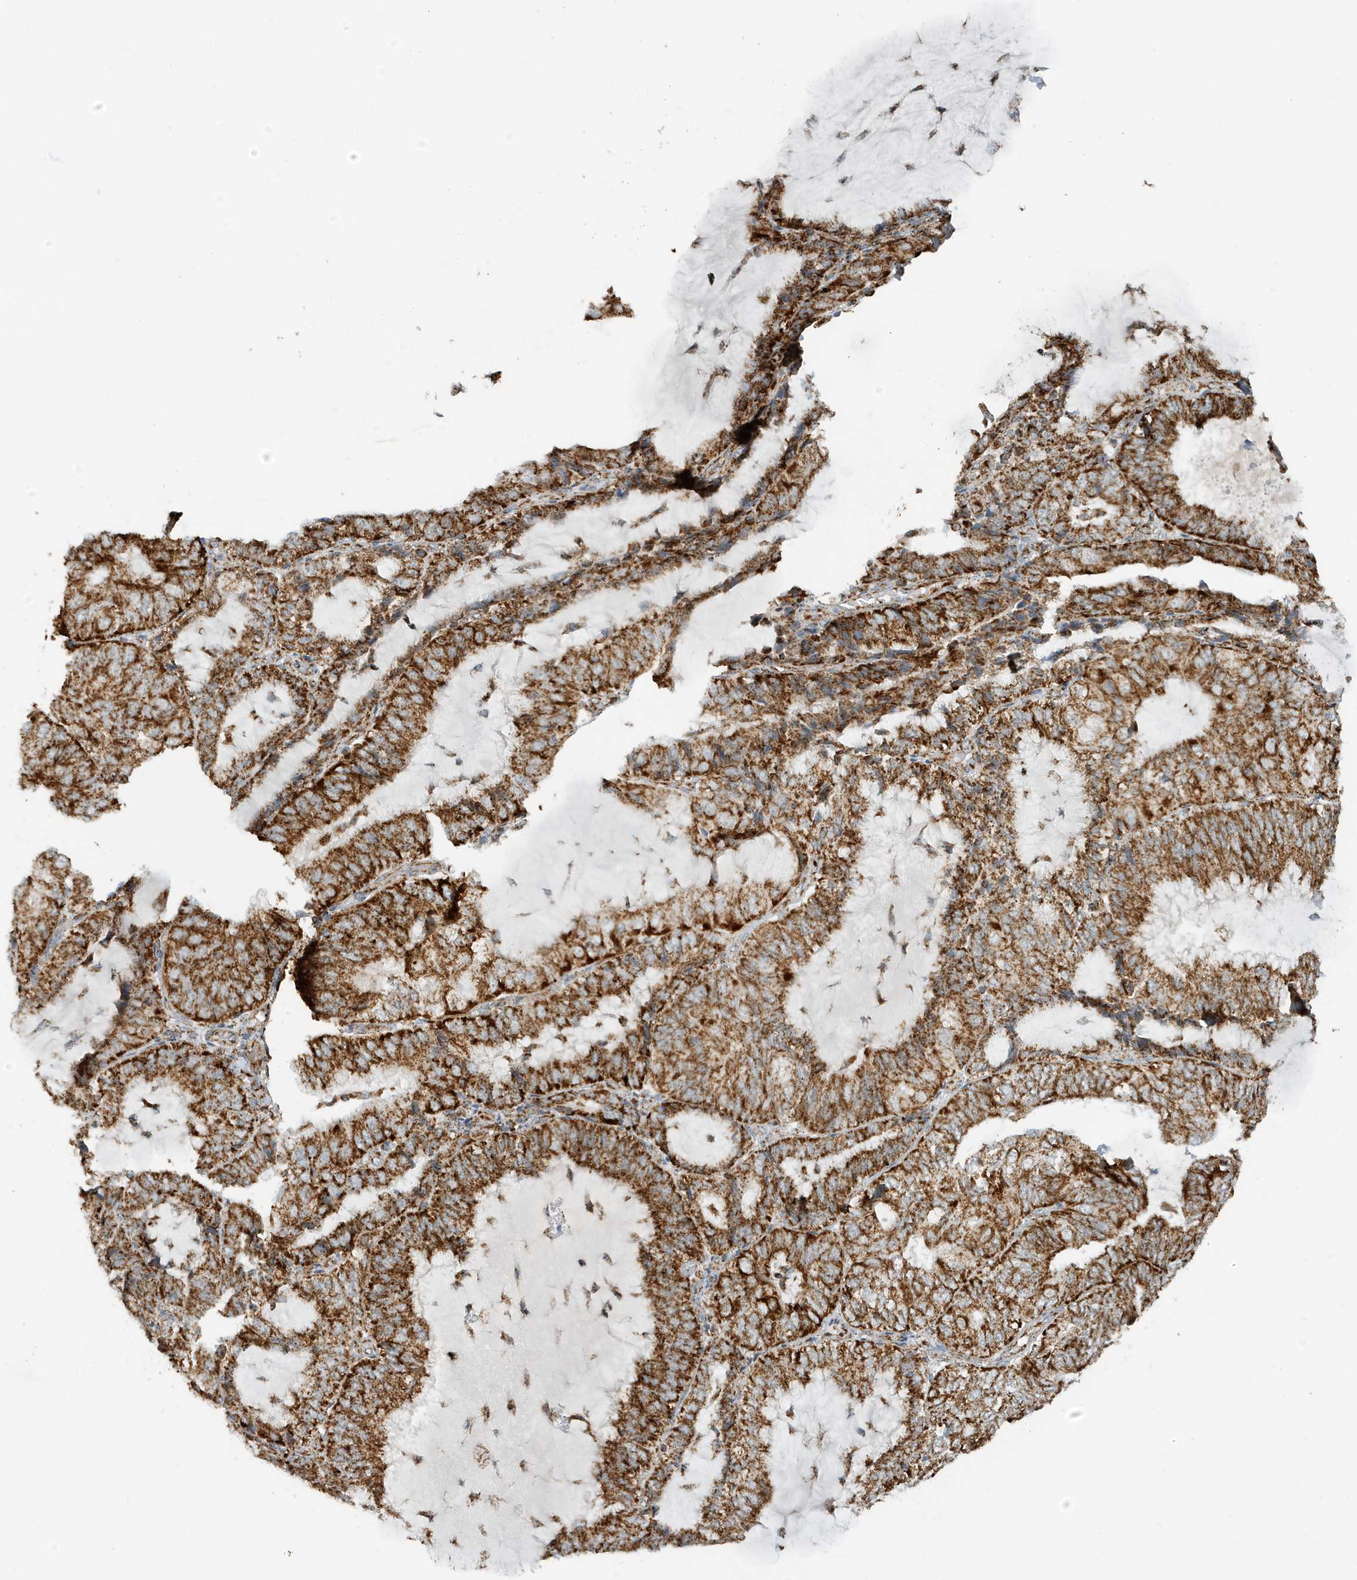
{"staining": {"intensity": "strong", "quantity": ">75%", "location": "cytoplasmic/membranous"}, "tissue": "endometrial cancer", "cell_type": "Tumor cells", "image_type": "cancer", "snomed": [{"axis": "morphology", "description": "Adenocarcinoma, NOS"}, {"axis": "topography", "description": "Endometrium"}], "caption": "An immunohistochemistry (IHC) histopathology image of tumor tissue is shown. Protein staining in brown shows strong cytoplasmic/membranous positivity in endometrial cancer (adenocarcinoma) within tumor cells.", "gene": "MAN1A1", "patient": {"sex": "female", "age": 81}}